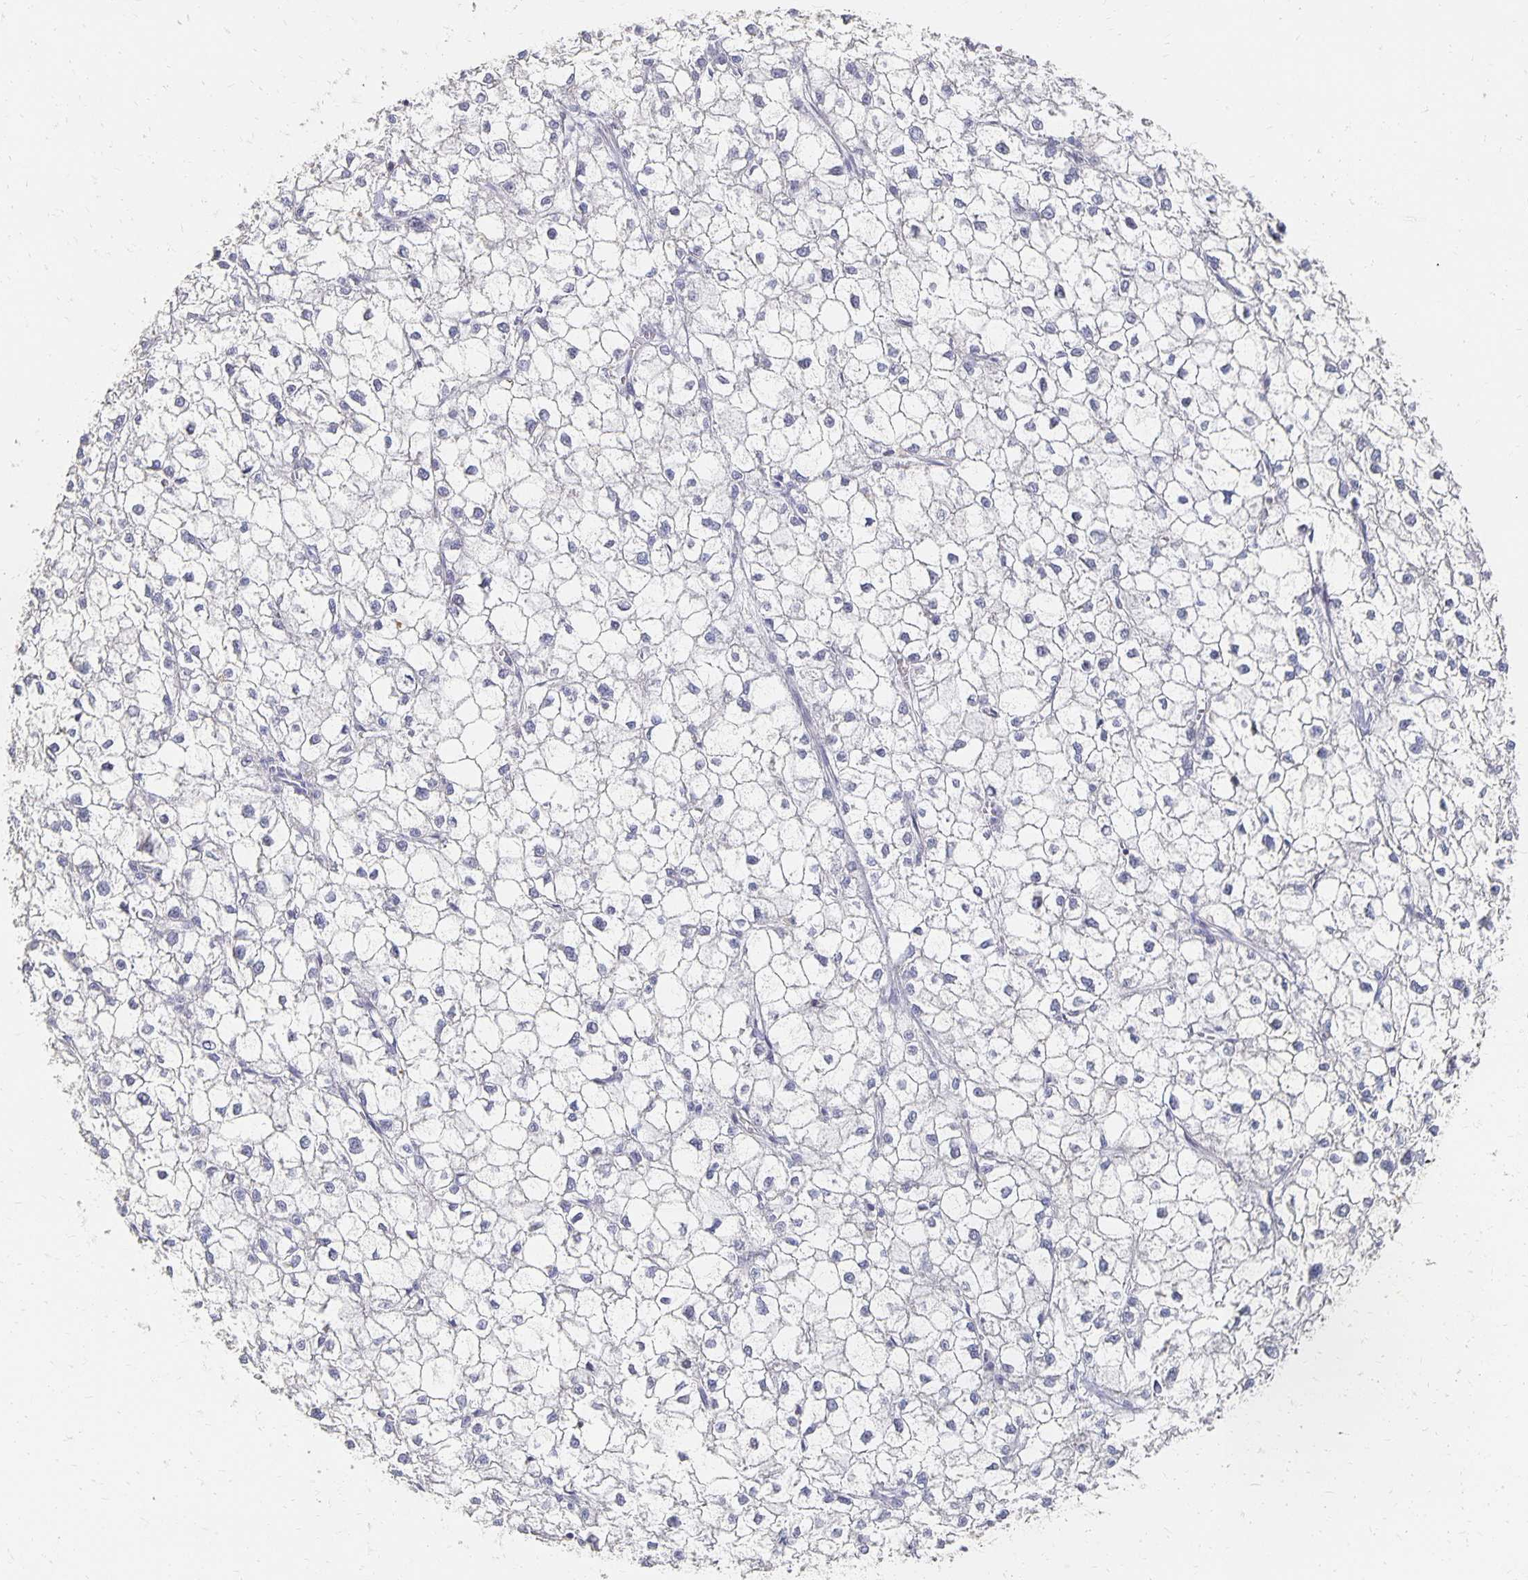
{"staining": {"intensity": "negative", "quantity": "none", "location": "none"}, "tissue": "liver cancer", "cell_type": "Tumor cells", "image_type": "cancer", "snomed": [{"axis": "morphology", "description": "Carcinoma, Hepatocellular, NOS"}, {"axis": "topography", "description": "Liver"}], "caption": "Immunohistochemistry image of neoplastic tissue: human liver cancer stained with DAB (3,3'-diaminobenzidine) shows no significant protein positivity in tumor cells.", "gene": "CST6", "patient": {"sex": "female", "age": 43}}